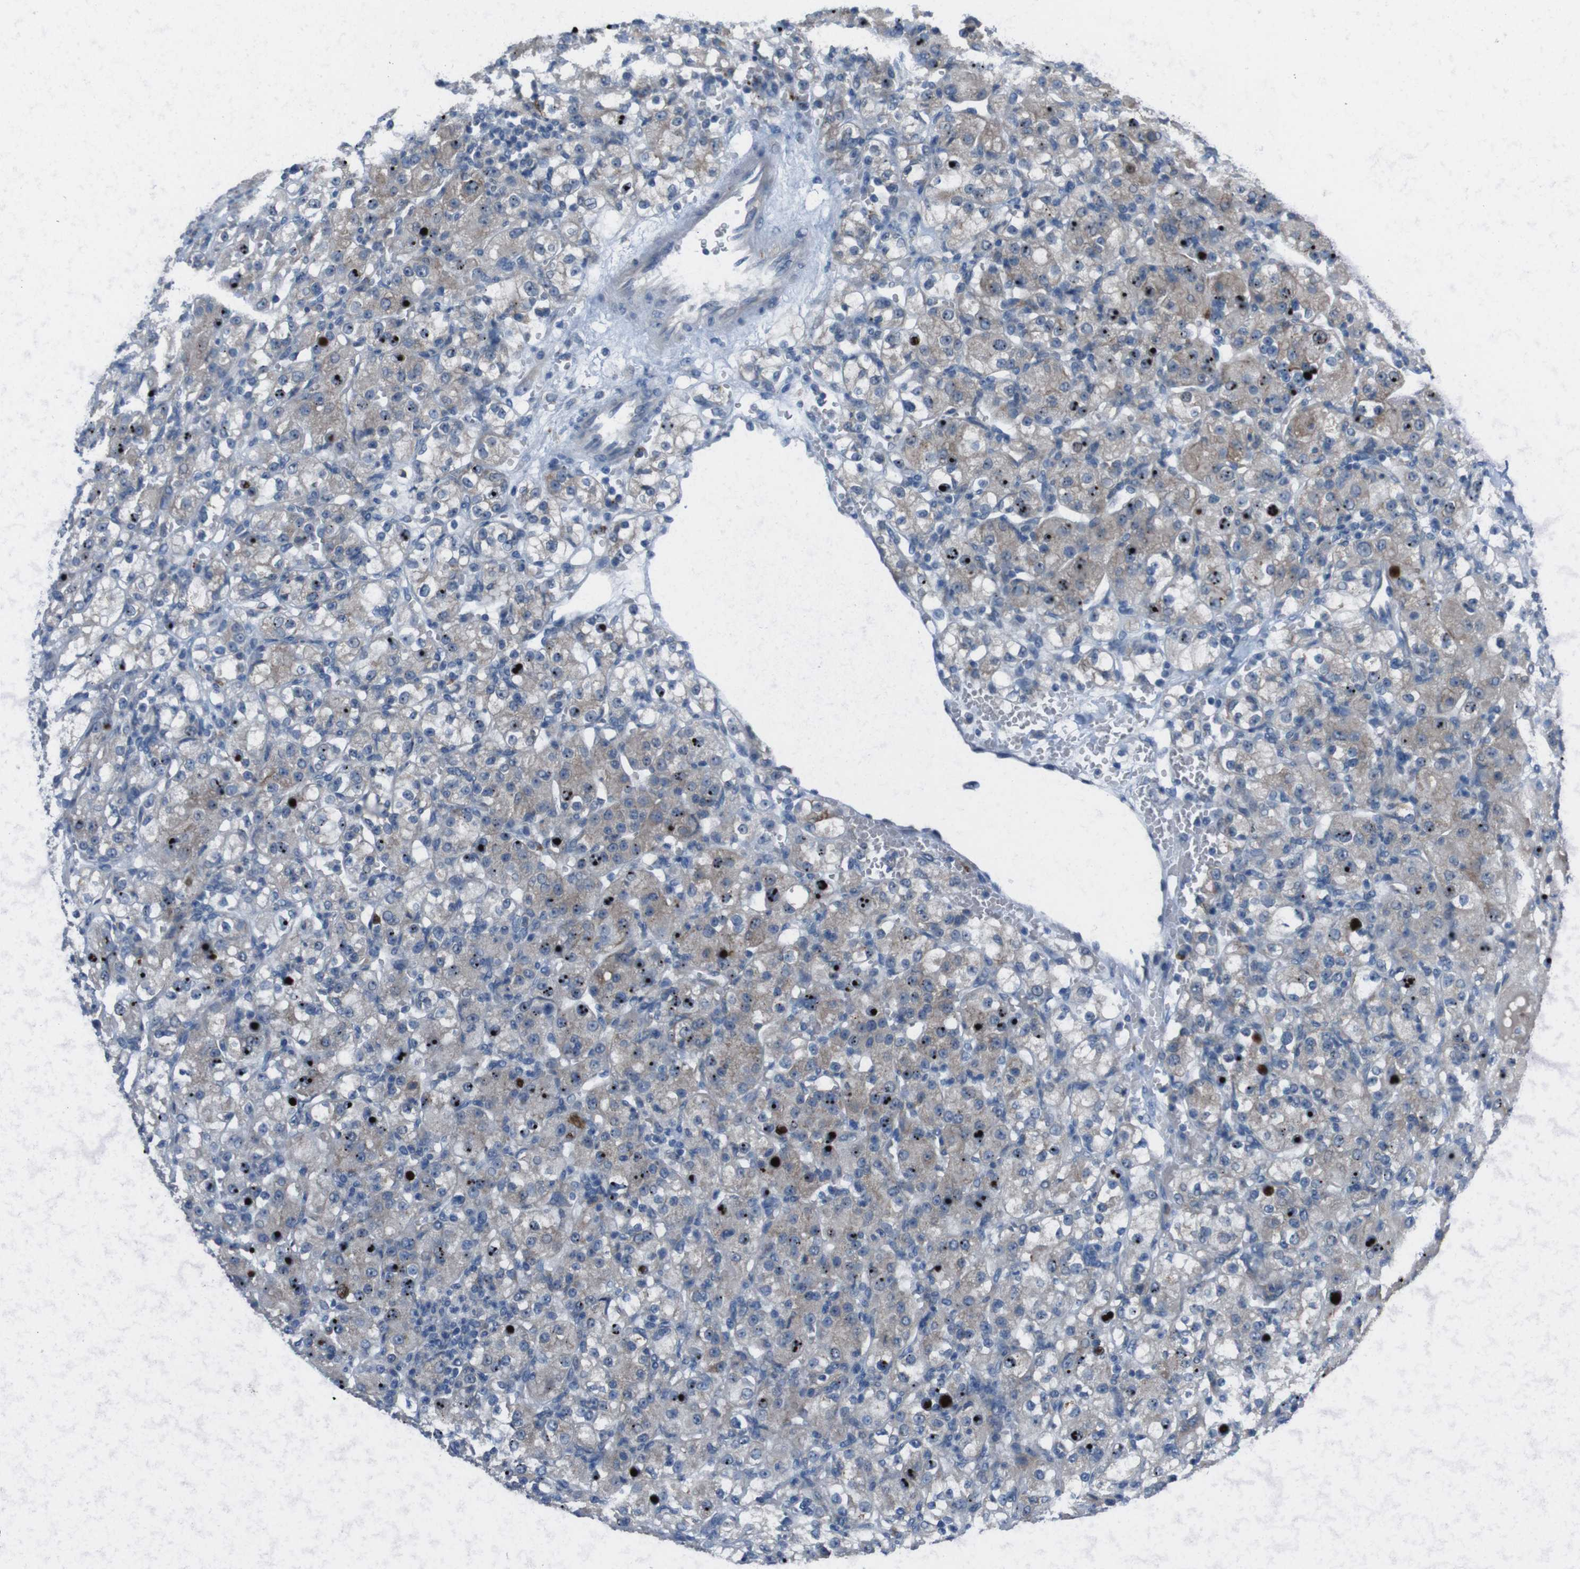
{"staining": {"intensity": "weak", "quantity": "<25%", "location": "cytoplasmic/membranous"}, "tissue": "renal cancer", "cell_type": "Tumor cells", "image_type": "cancer", "snomed": [{"axis": "morphology", "description": "Normal tissue, NOS"}, {"axis": "morphology", "description": "Adenocarcinoma, NOS"}, {"axis": "topography", "description": "Kidney"}], "caption": "Immunohistochemistry (IHC) photomicrograph of human renal adenocarcinoma stained for a protein (brown), which demonstrates no positivity in tumor cells. Nuclei are stained in blue.", "gene": "CDH22", "patient": {"sex": "male", "age": 61}}